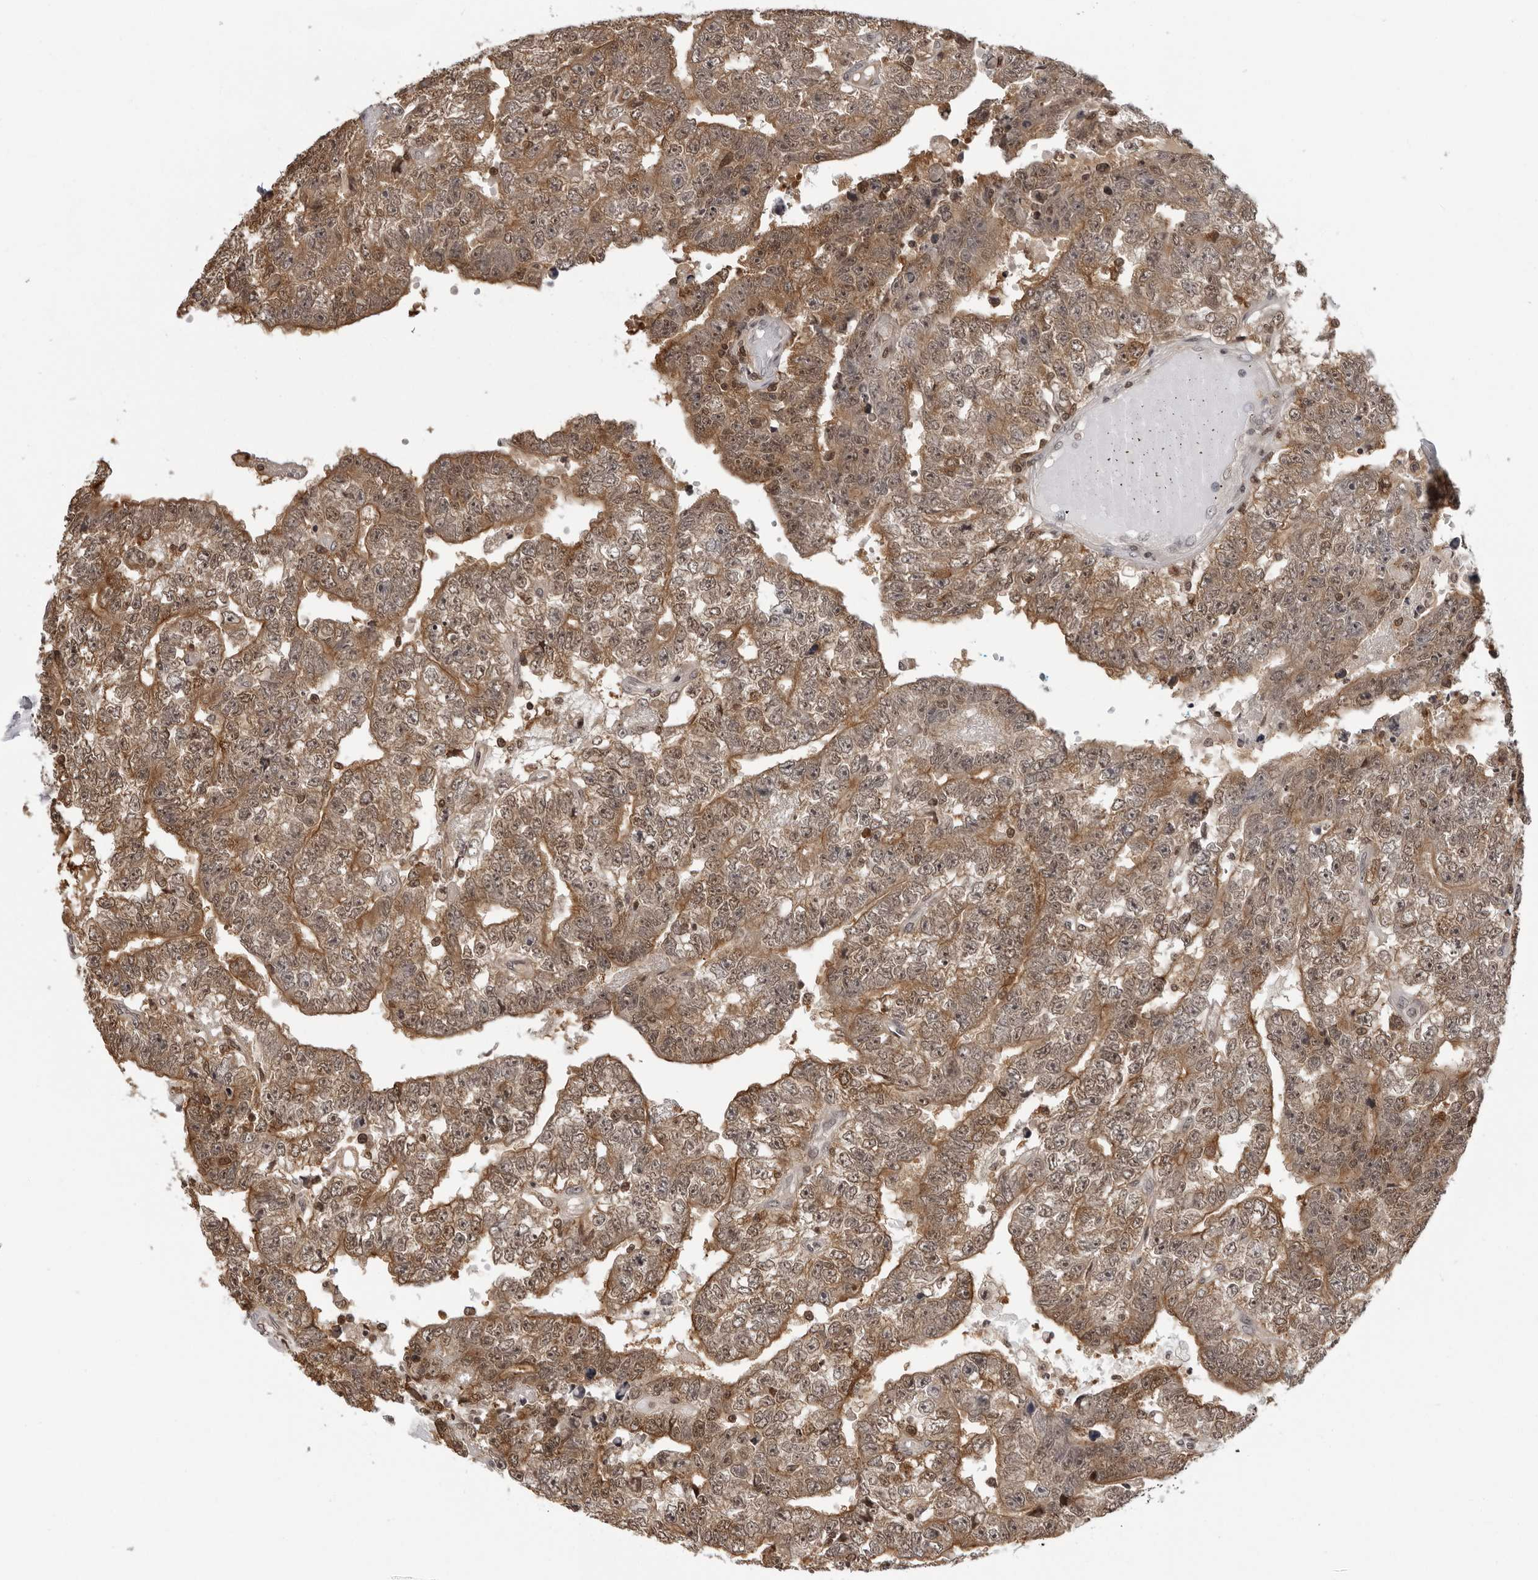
{"staining": {"intensity": "moderate", "quantity": ">75%", "location": "cytoplasmic/membranous,nuclear"}, "tissue": "testis cancer", "cell_type": "Tumor cells", "image_type": "cancer", "snomed": [{"axis": "morphology", "description": "Carcinoma, Embryonal, NOS"}, {"axis": "topography", "description": "Testis"}], "caption": "The photomicrograph demonstrates immunohistochemical staining of testis cancer (embryonal carcinoma). There is moderate cytoplasmic/membranous and nuclear positivity is present in about >75% of tumor cells.", "gene": "HSPH1", "patient": {"sex": "male", "age": 25}}